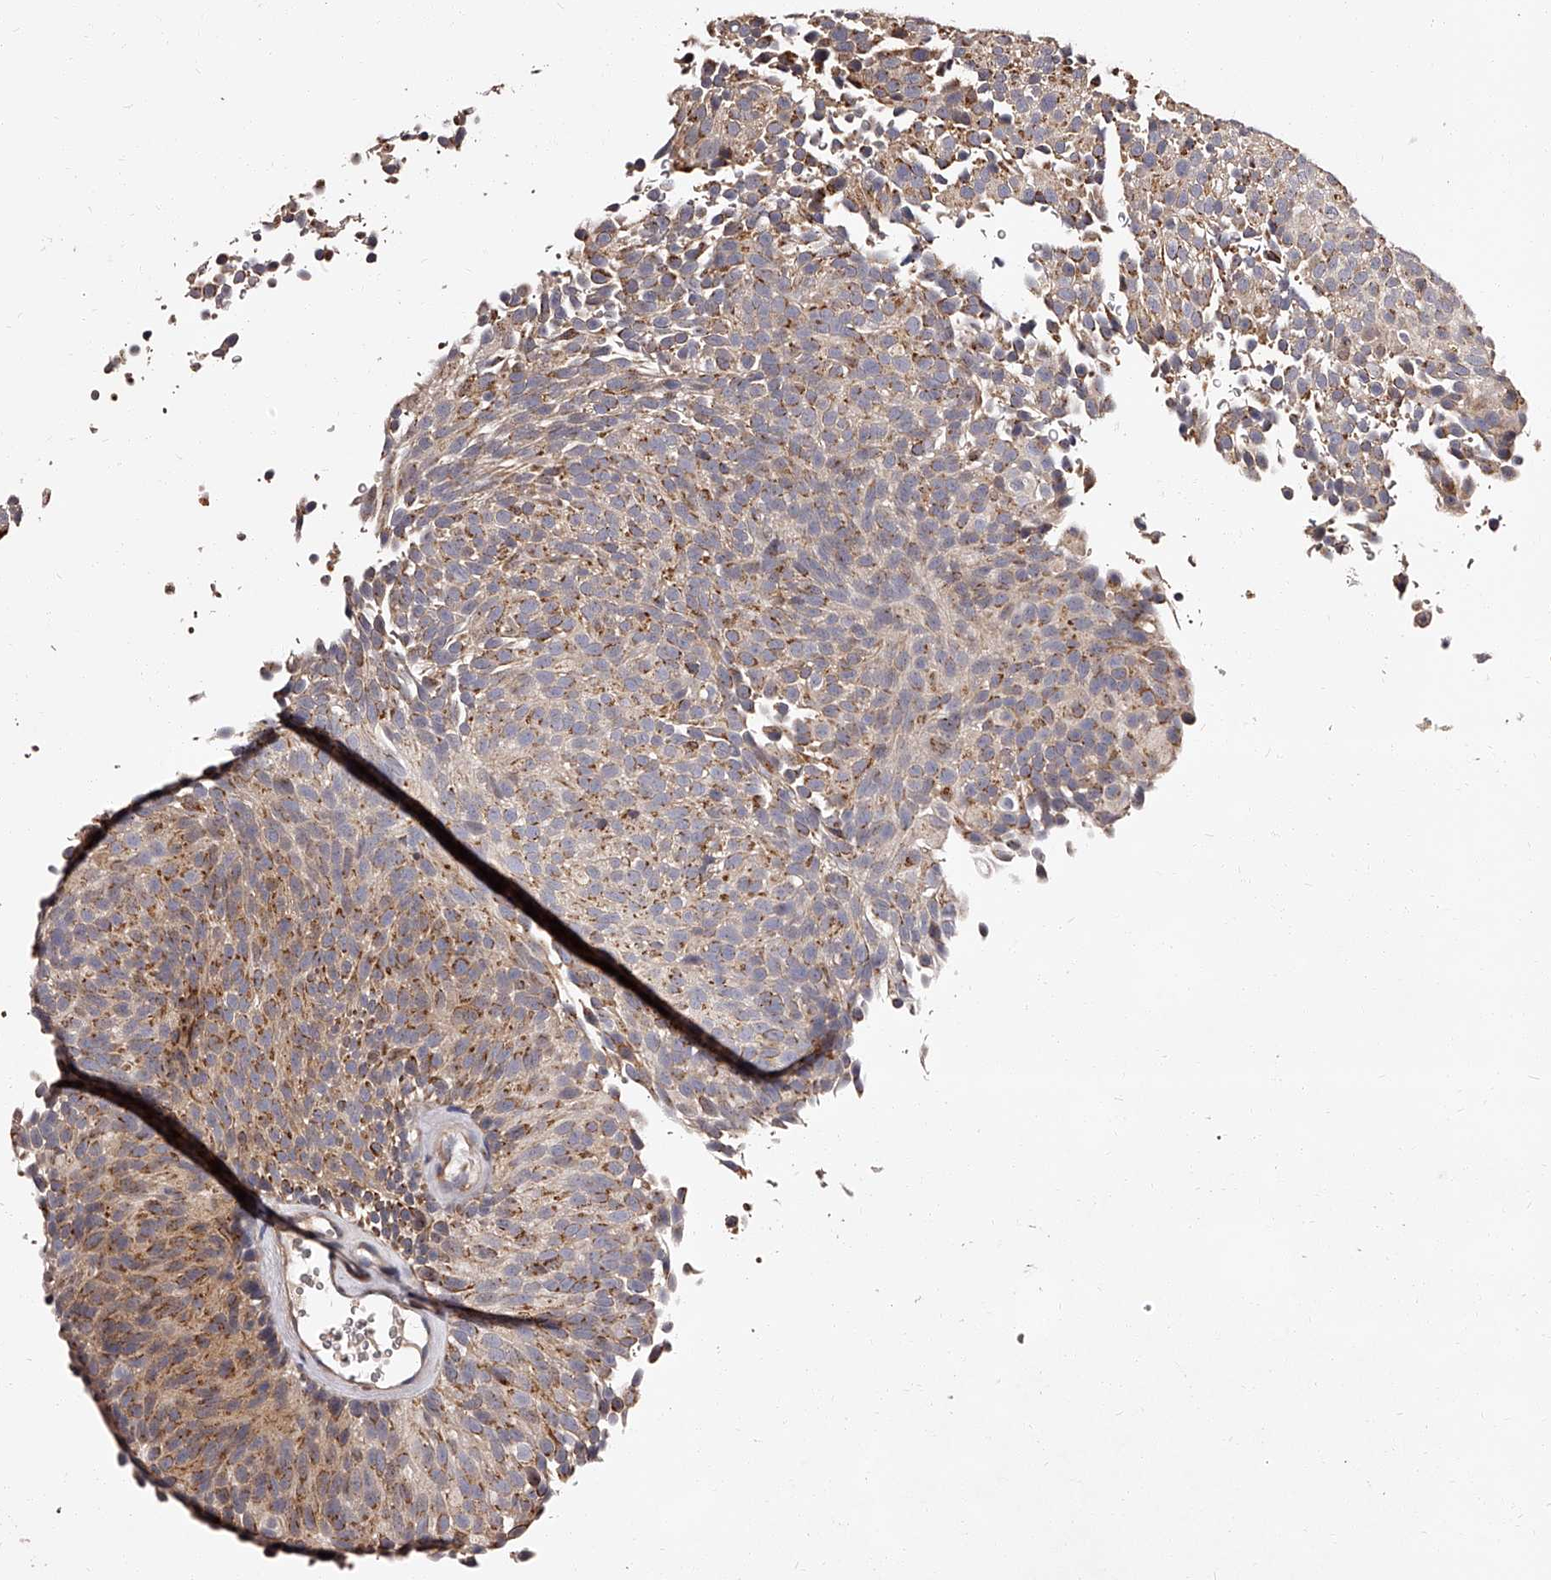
{"staining": {"intensity": "moderate", "quantity": ">75%", "location": "cytoplasmic/membranous"}, "tissue": "urothelial cancer", "cell_type": "Tumor cells", "image_type": "cancer", "snomed": [{"axis": "morphology", "description": "Urothelial carcinoma, Low grade"}, {"axis": "topography", "description": "Urinary bladder"}], "caption": "Moderate cytoplasmic/membranous staining for a protein is seen in approximately >75% of tumor cells of urothelial cancer using immunohistochemistry.", "gene": "RSC1A1", "patient": {"sex": "male", "age": 78}}